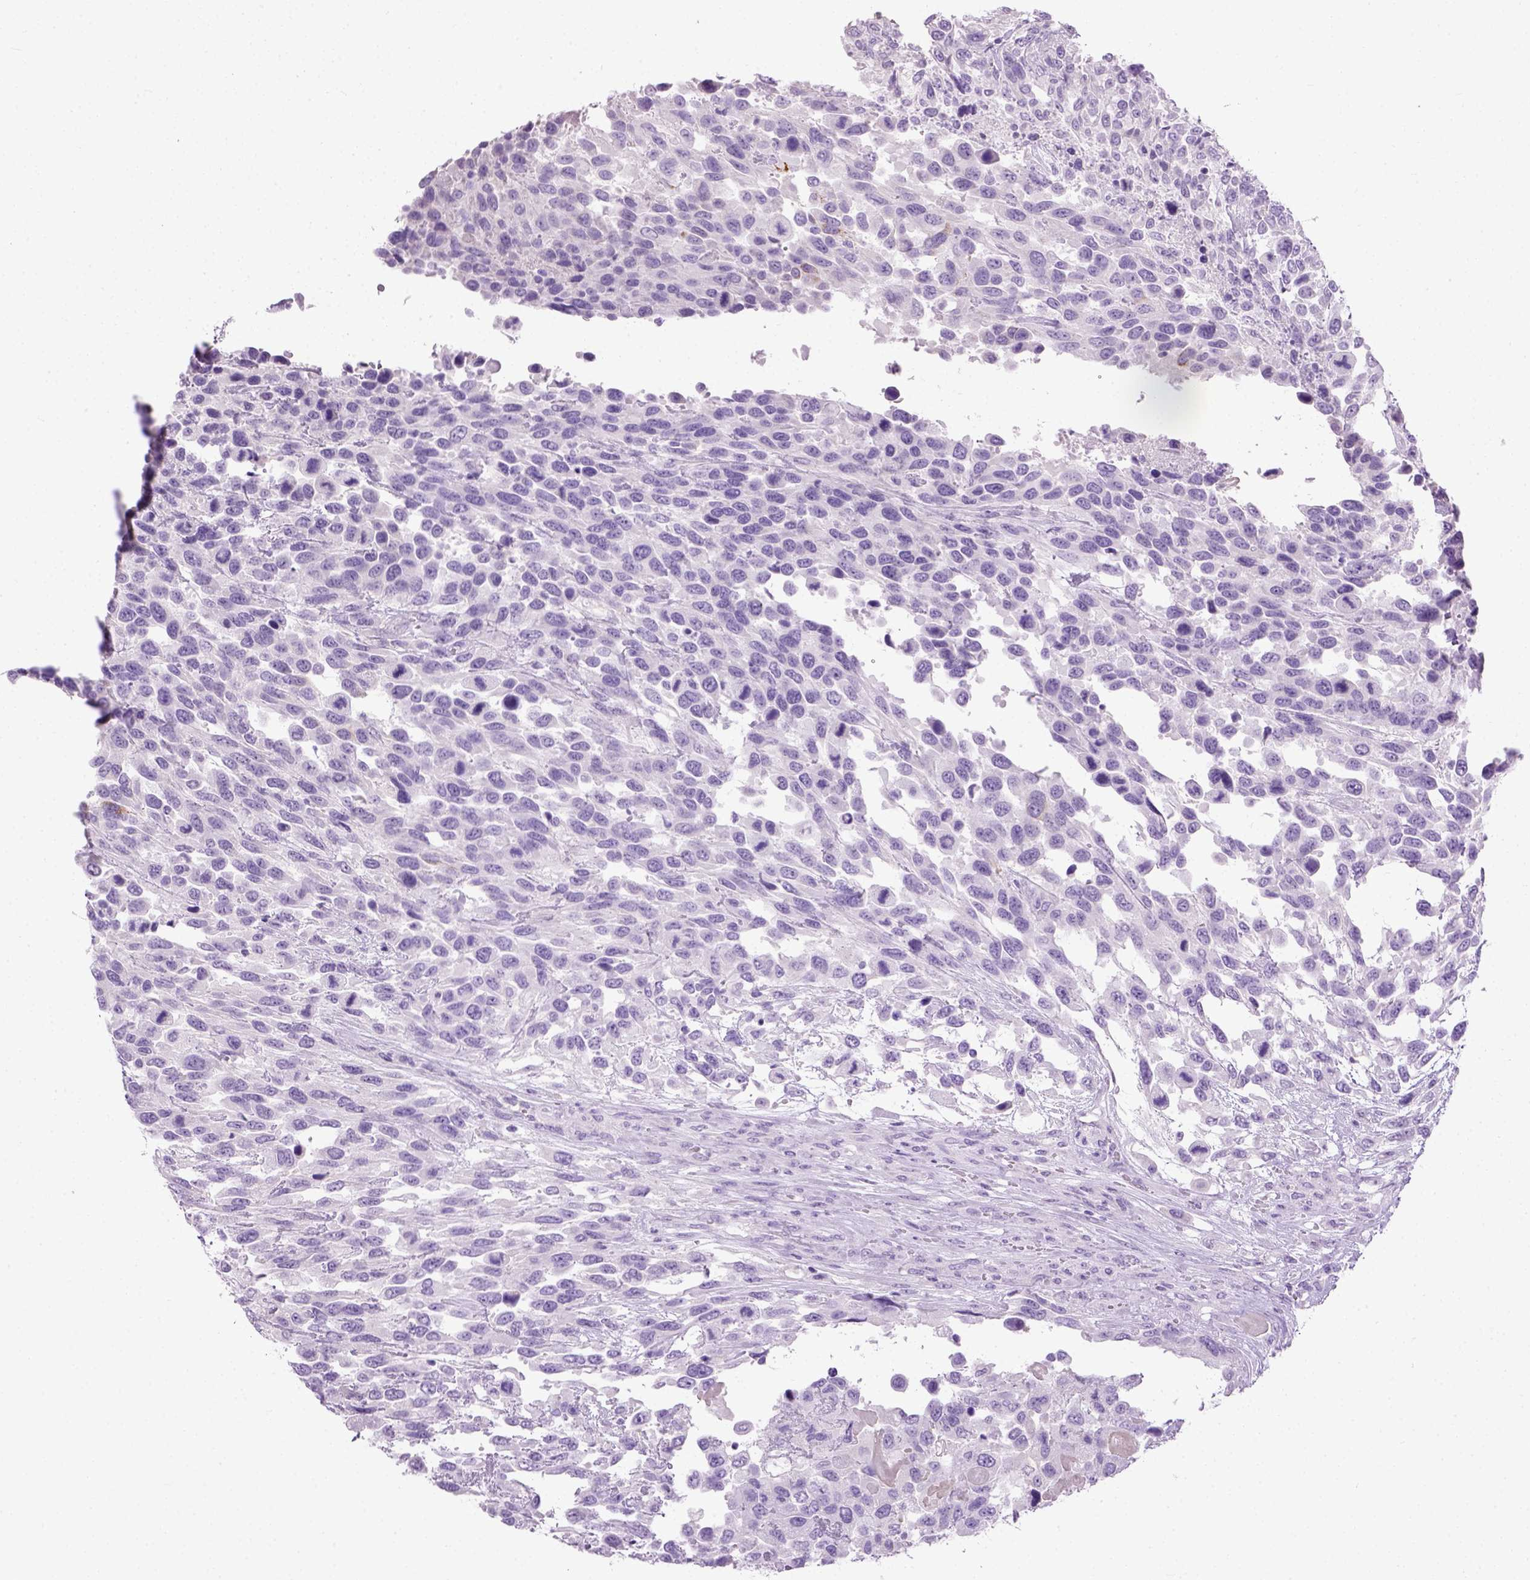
{"staining": {"intensity": "negative", "quantity": "none", "location": "none"}, "tissue": "urothelial cancer", "cell_type": "Tumor cells", "image_type": "cancer", "snomed": [{"axis": "morphology", "description": "Urothelial carcinoma, High grade"}, {"axis": "topography", "description": "Urinary bladder"}], "caption": "Micrograph shows no protein staining in tumor cells of urothelial carcinoma (high-grade) tissue. (Immunohistochemistry (ihc), brightfield microscopy, high magnification).", "gene": "CYP24A1", "patient": {"sex": "female", "age": 70}}